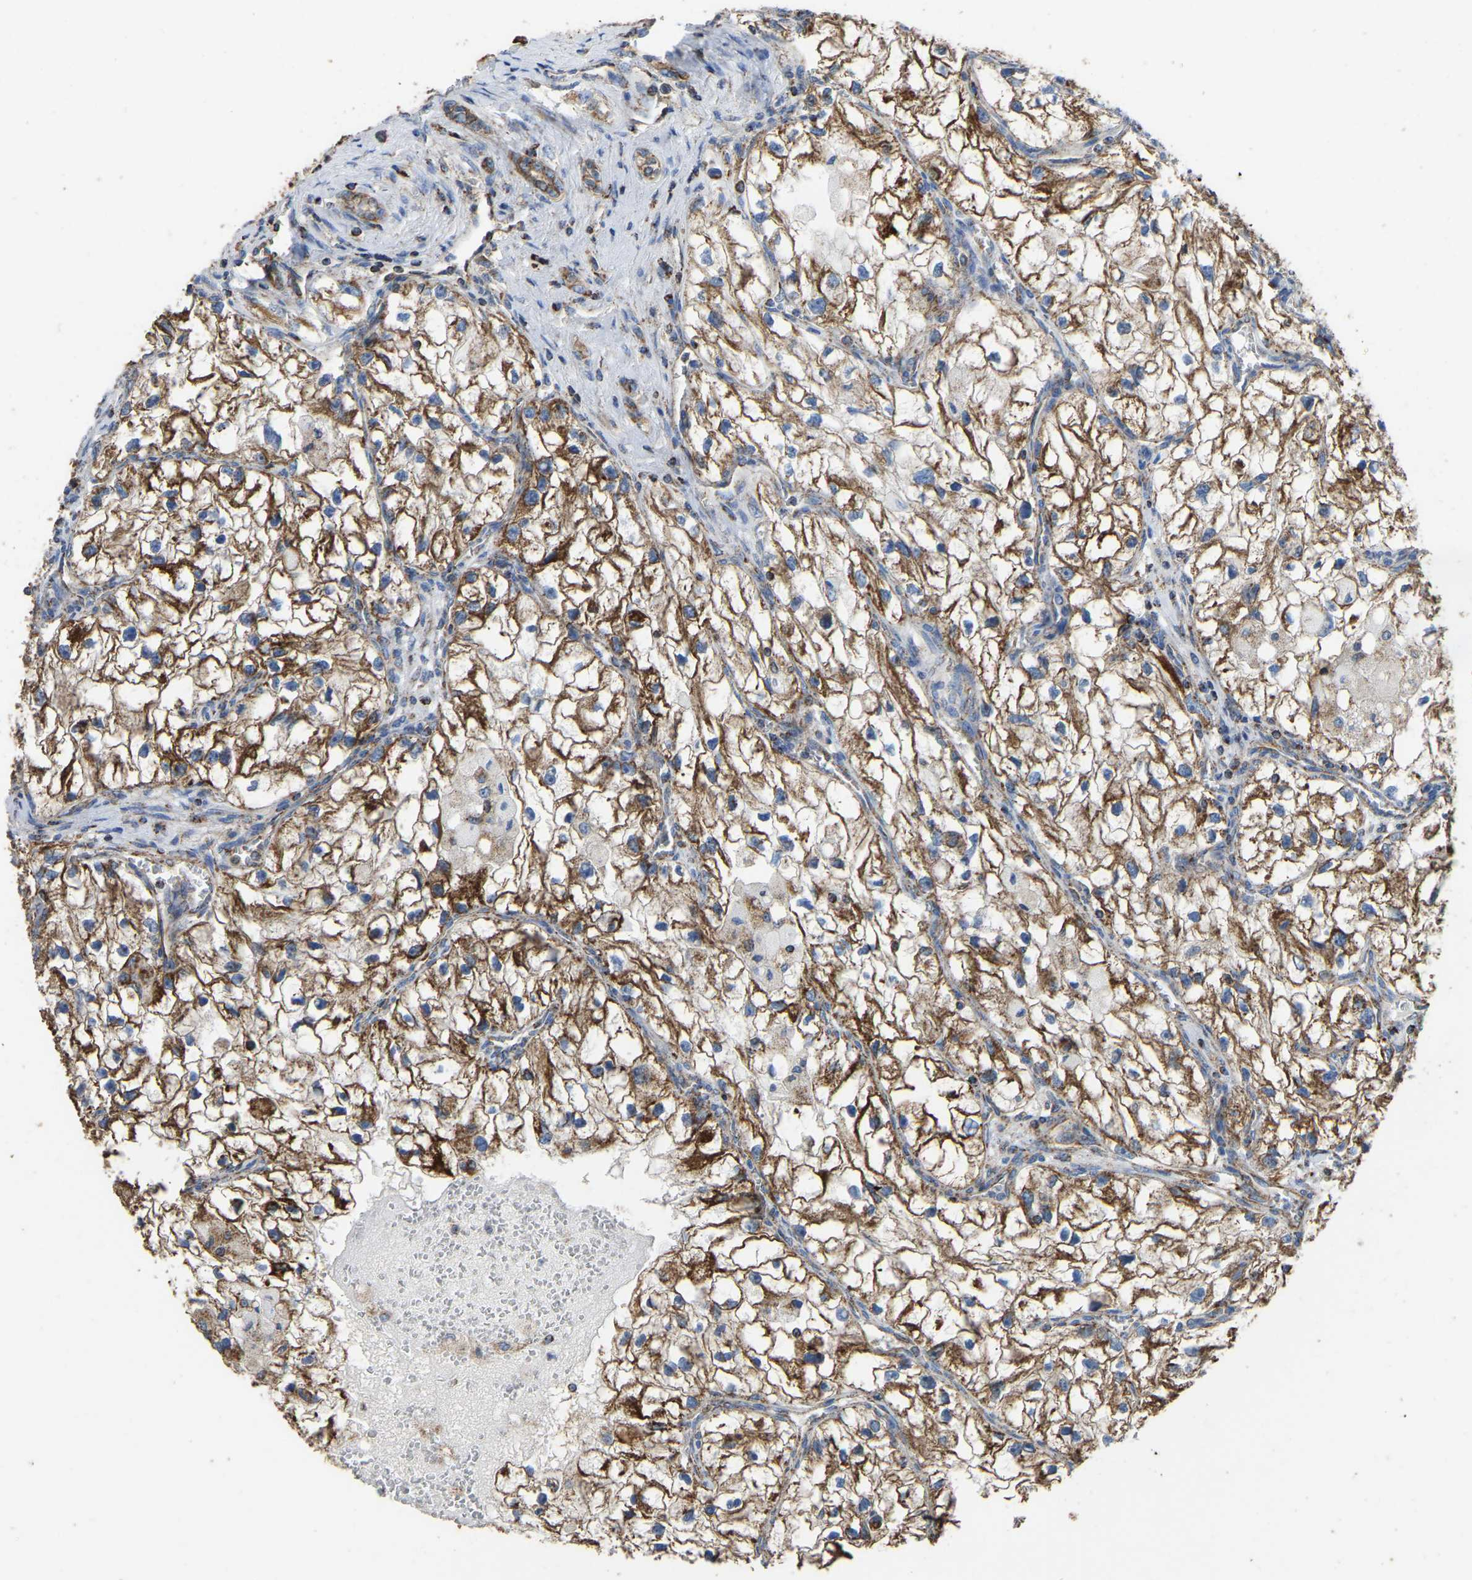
{"staining": {"intensity": "strong", "quantity": ">75%", "location": "cytoplasmic/membranous"}, "tissue": "renal cancer", "cell_type": "Tumor cells", "image_type": "cancer", "snomed": [{"axis": "morphology", "description": "Adenocarcinoma, NOS"}, {"axis": "topography", "description": "Kidney"}], "caption": "Brown immunohistochemical staining in human adenocarcinoma (renal) shows strong cytoplasmic/membranous positivity in approximately >75% of tumor cells.", "gene": "ETFA", "patient": {"sex": "female", "age": 70}}